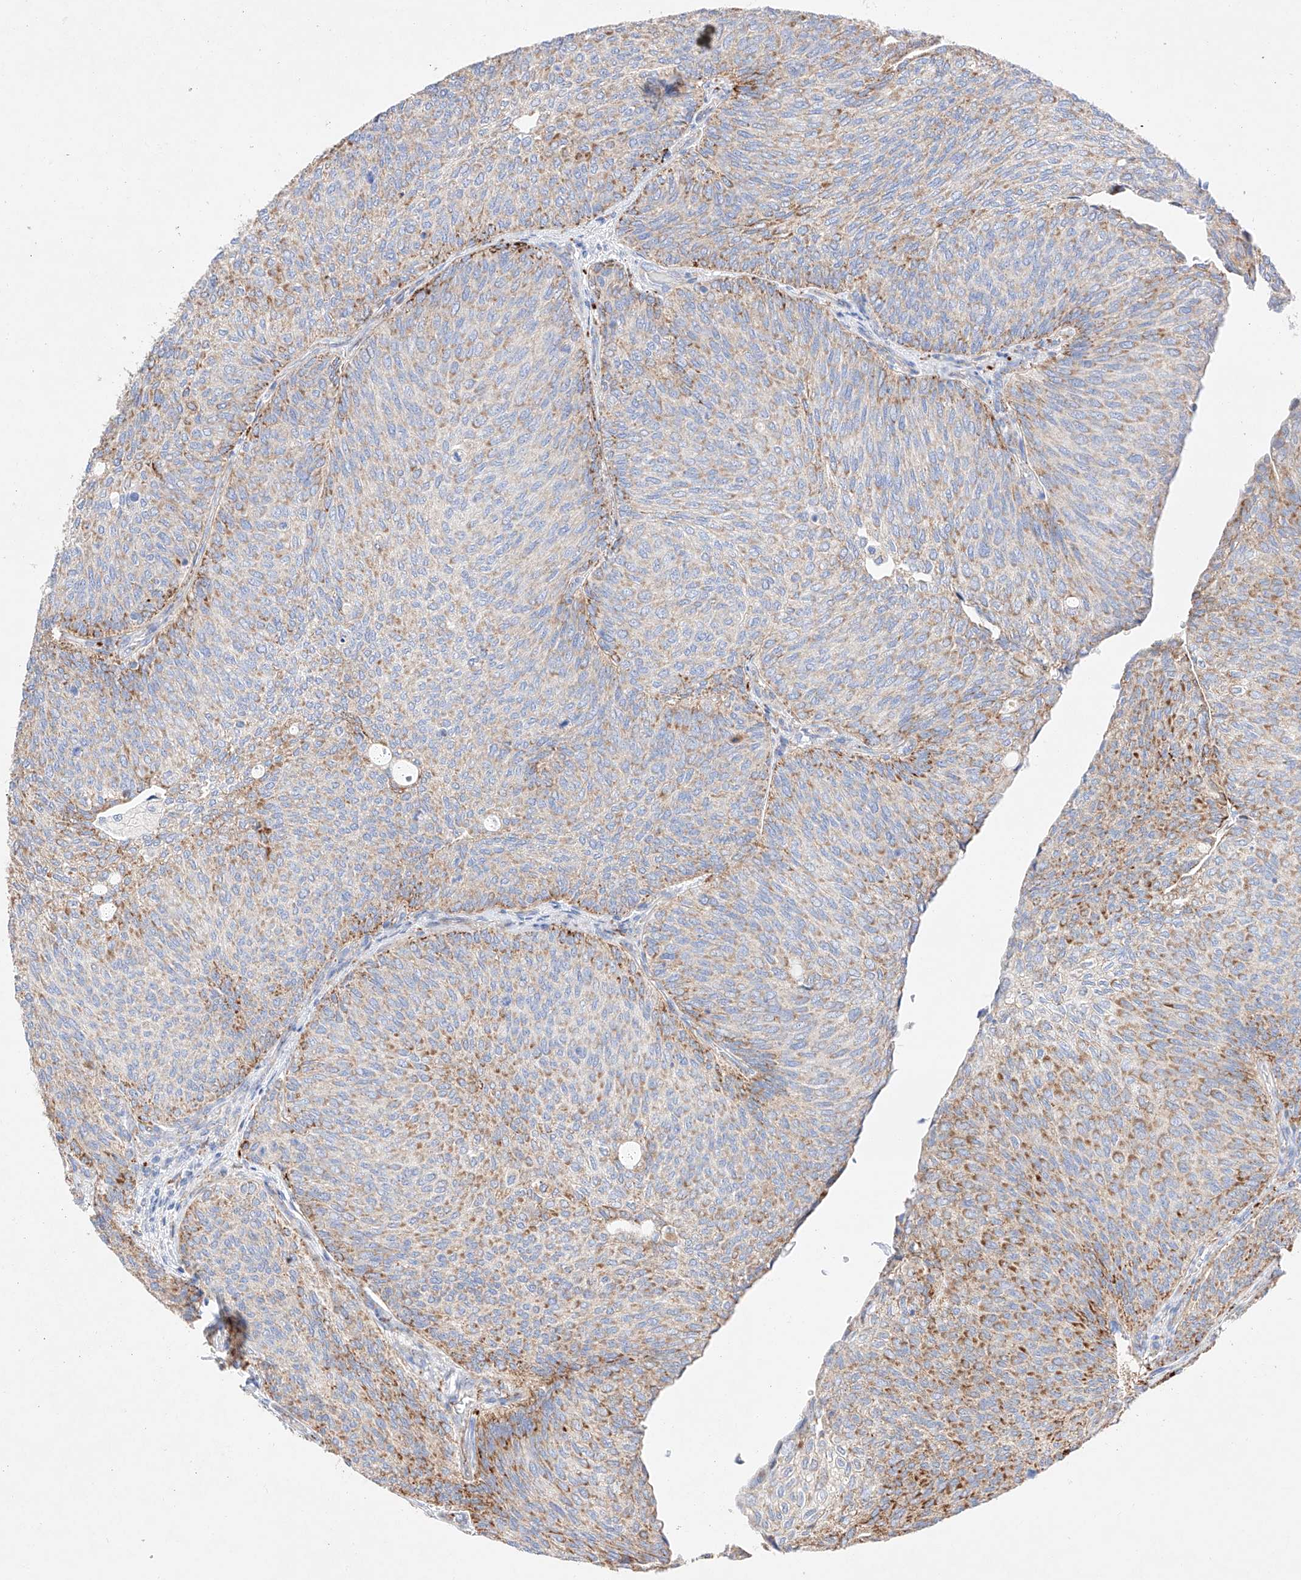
{"staining": {"intensity": "moderate", "quantity": "25%-75%", "location": "cytoplasmic/membranous"}, "tissue": "urothelial cancer", "cell_type": "Tumor cells", "image_type": "cancer", "snomed": [{"axis": "morphology", "description": "Urothelial carcinoma, Low grade"}, {"axis": "topography", "description": "Urinary bladder"}], "caption": "This photomicrograph reveals IHC staining of urothelial cancer, with medium moderate cytoplasmic/membranous staining in about 25%-75% of tumor cells.", "gene": "C6orf62", "patient": {"sex": "female", "age": 79}}